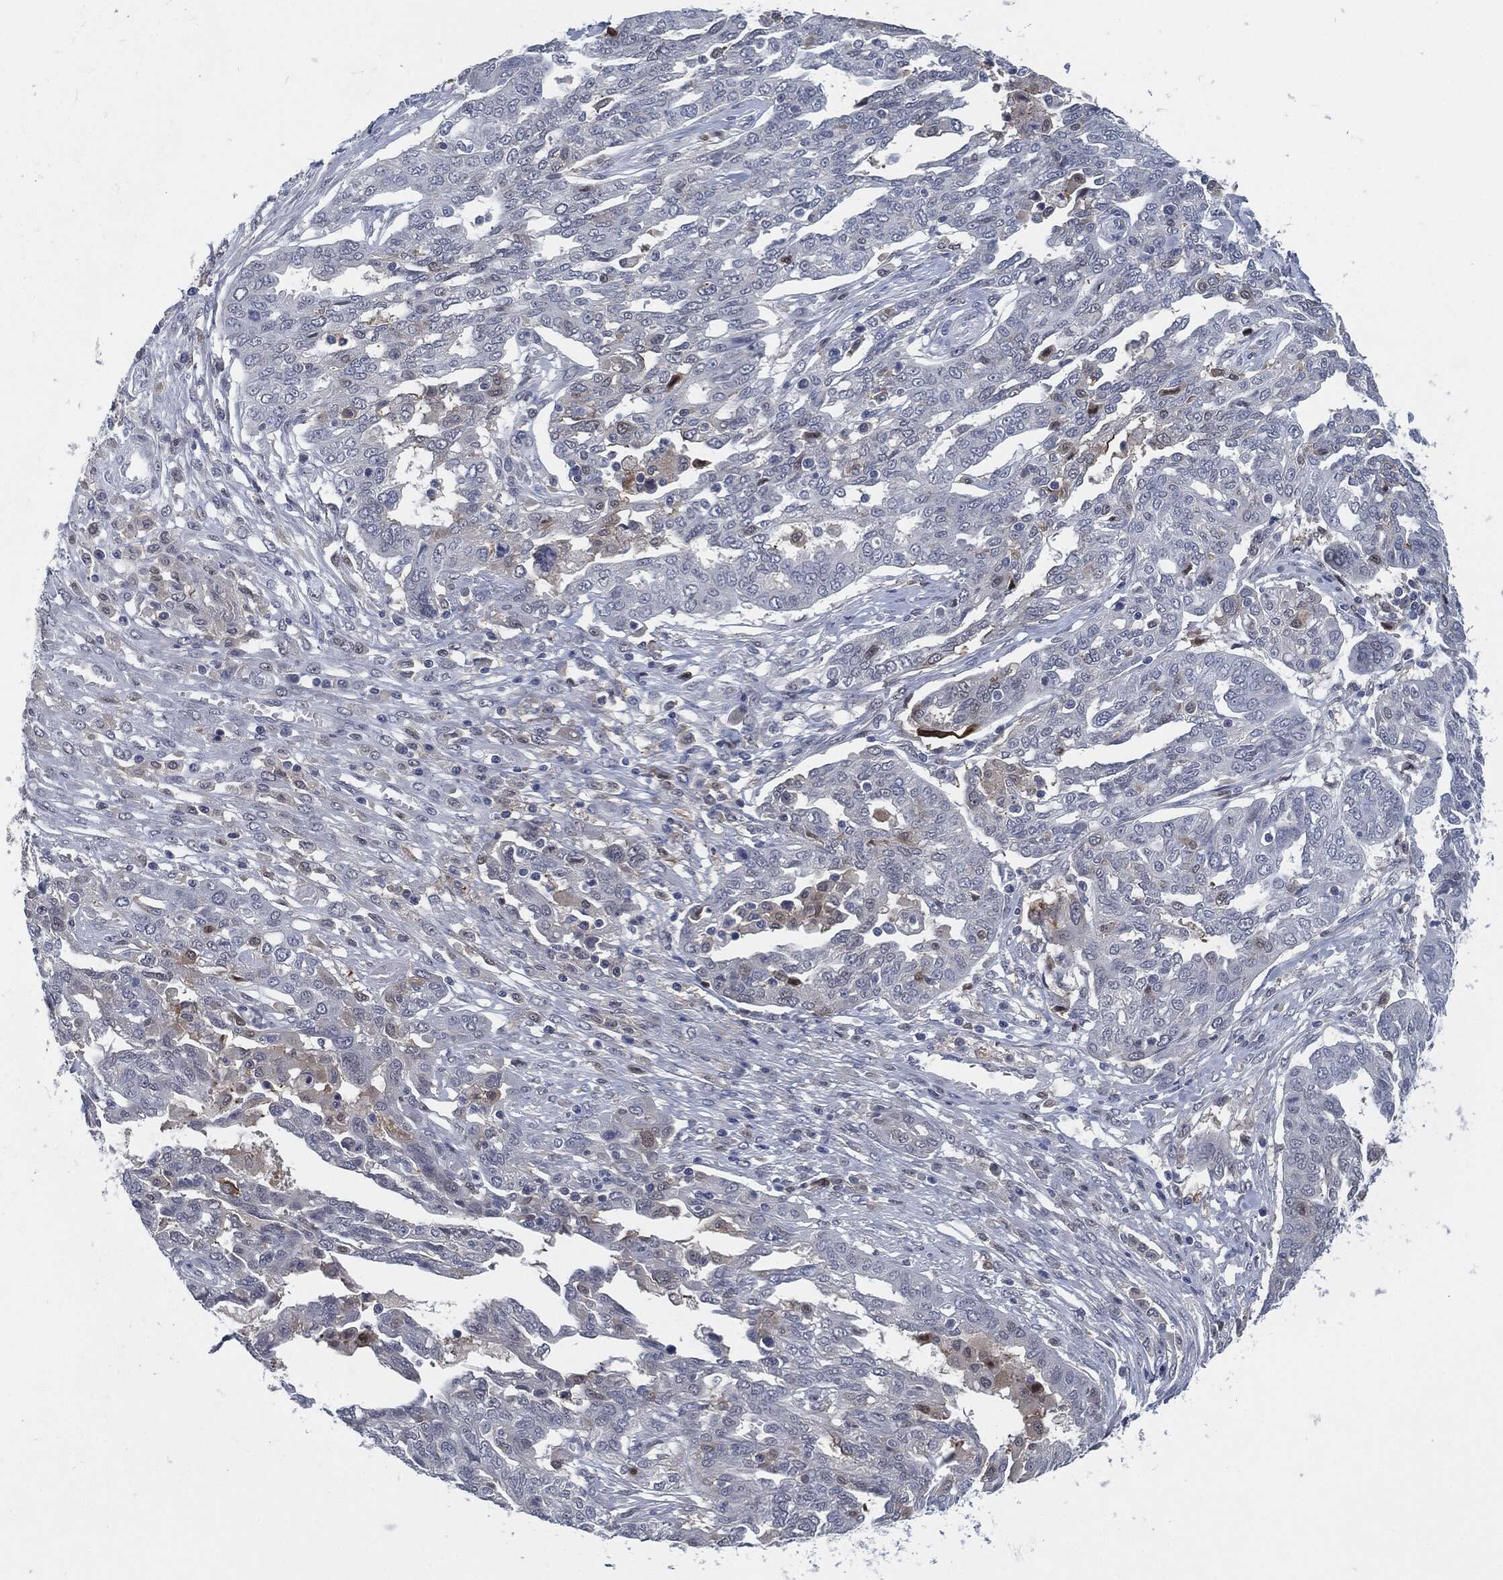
{"staining": {"intensity": "weak", "quantity": "<25%", "location": "cytoplasmic/membranous"}, "tissue": "ovarian cancer", "cell_type": "Tumor cells", "image_type": "cancer", "snomed": [{"axis": "morphology", "description": "Cystadenocarcinoma, serous, NOS"}, {"axis": "topography", "description": "Ovary"}], "caption": "Tumor cells are negative for brown protein staining in ovarian cancer (serous cystadenocarcinoma).", "gene": "PROM1", "patient": {"sex": "female", "age": 67}}